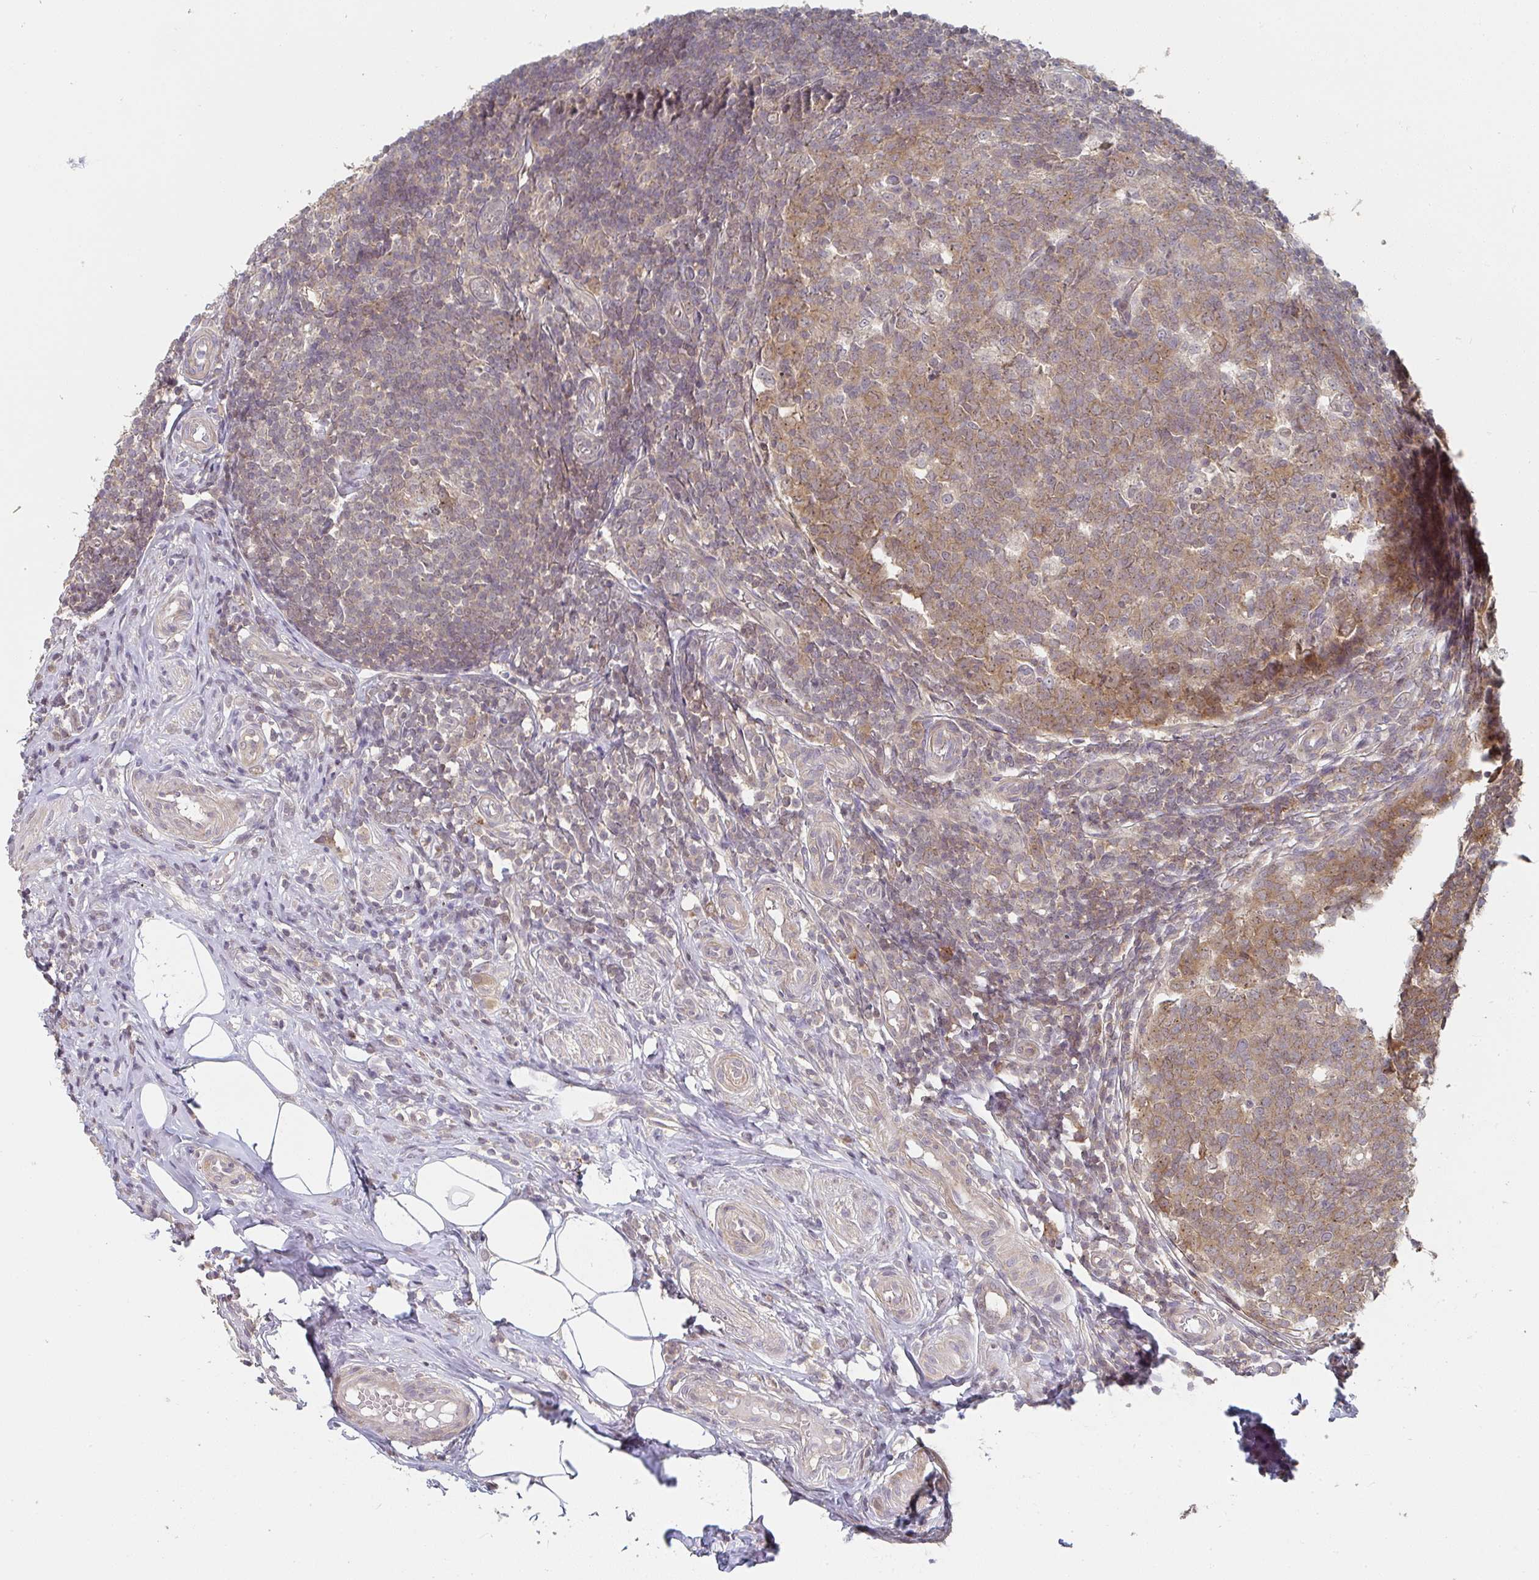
{"staining": {"intensity": "moderate", "quantity": ">75%", "location": "cytoplasmic/membranous"}, "tissue": "appendix", "cell_type": "Glandular cells", "image_type": "normal", "snomed": [{"axis": "morphology", "description": "Normal tissue, NOS"}, {"axis": "topography", "description": "Appendix"}], "caption": "Glandular cells display moderate cytoplasmic/membranous staining in about >75% of cells in normal appendix. The staining is performed using DAB (3,3'-diaminobenzidine) brown chromogen to label protein expression. The nuclei are counter-stained blue using hematoxylin.", "gene": "RANGRF", "patient": {"sex": "male", "age": 18}}